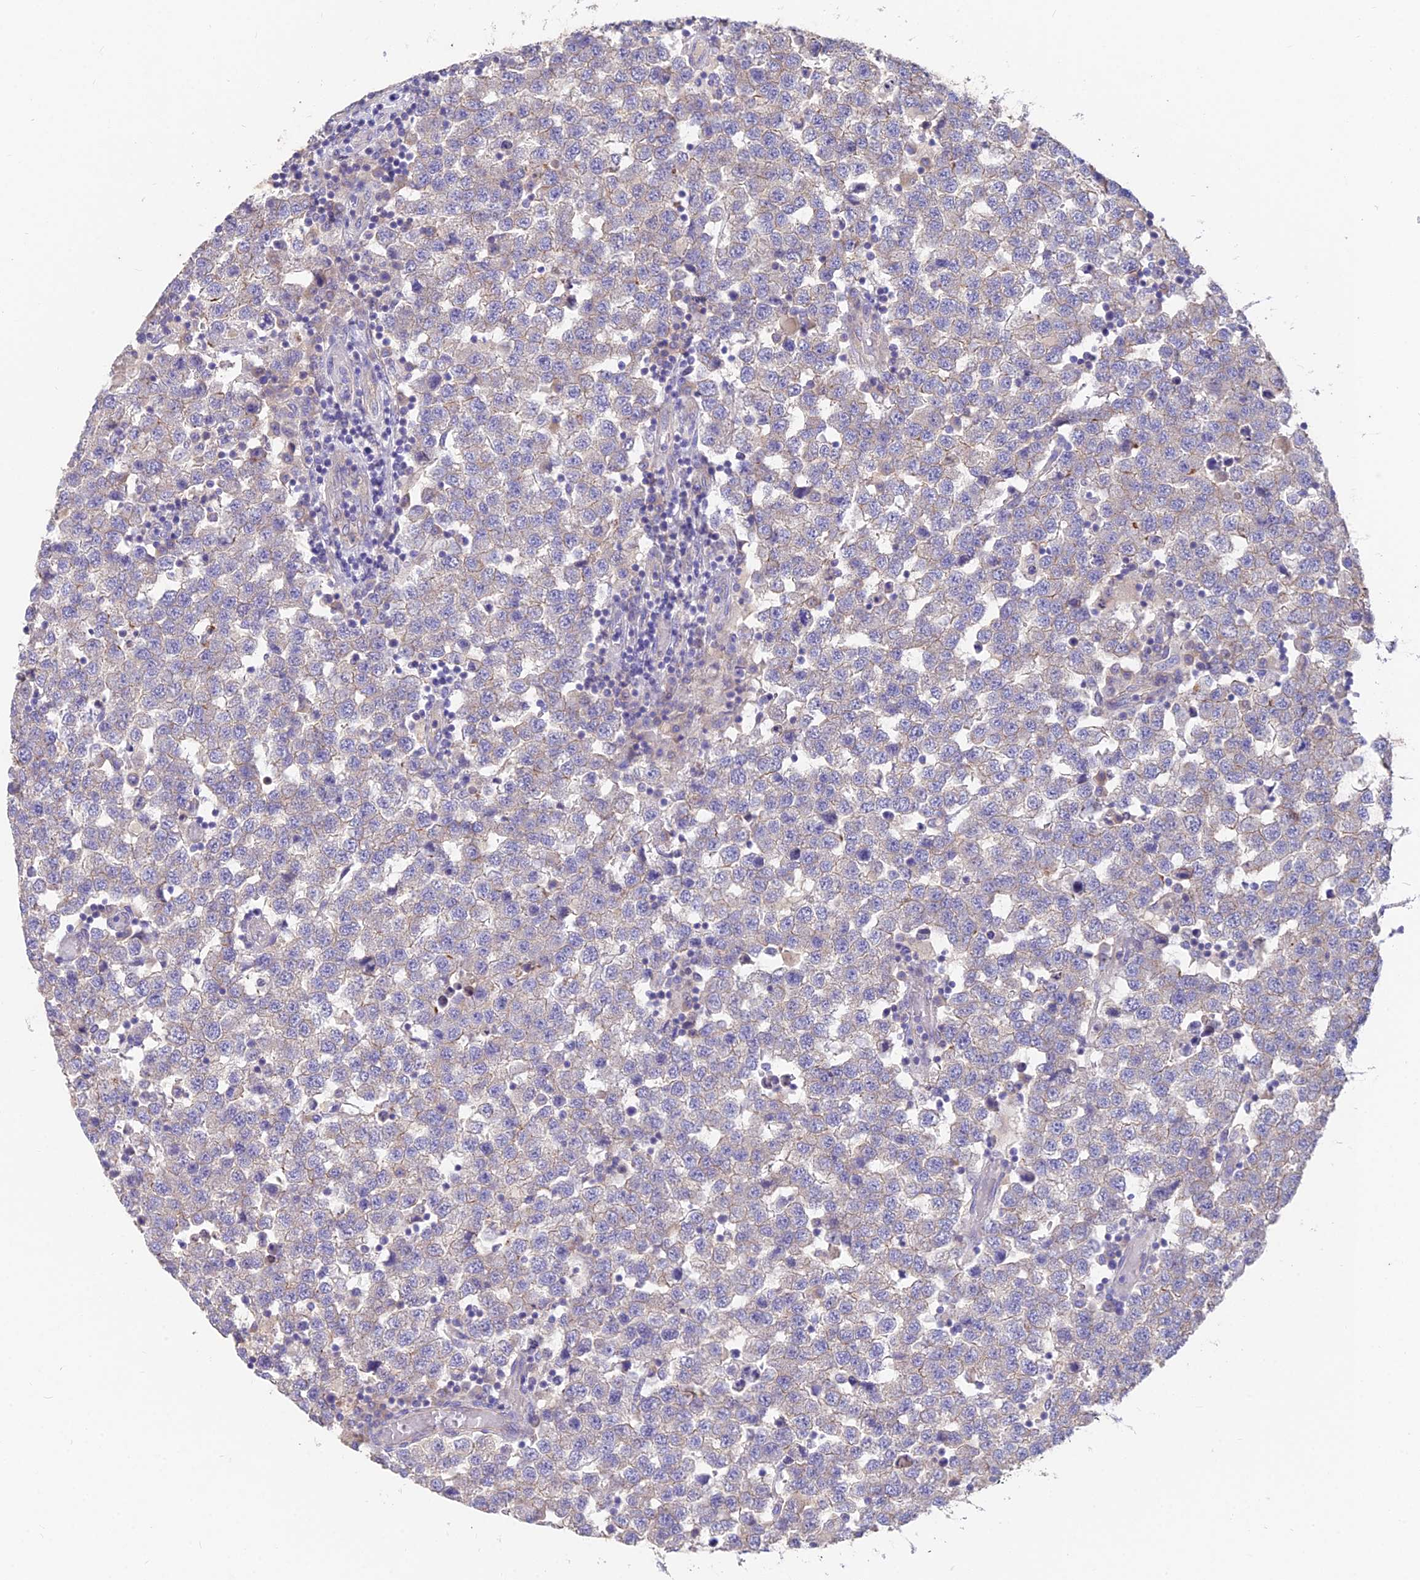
{"staining": {"intensity": "negative", "quantity": "none", "location": "none"}, "tissue": "testis cancer", "cell_type": "Tumor cells", "image_type": "cancer", "snomed": [{"axis": "morphology", "description": "Seminoma, NOS"}, {"axis": "topography", "description": "Testis"}], "caption": "Micrograph shows no significant protein staining in tumor cells of testis seminoma.", "gene": "FAM168B", "patient": {"sex": "male", "age": 34}}